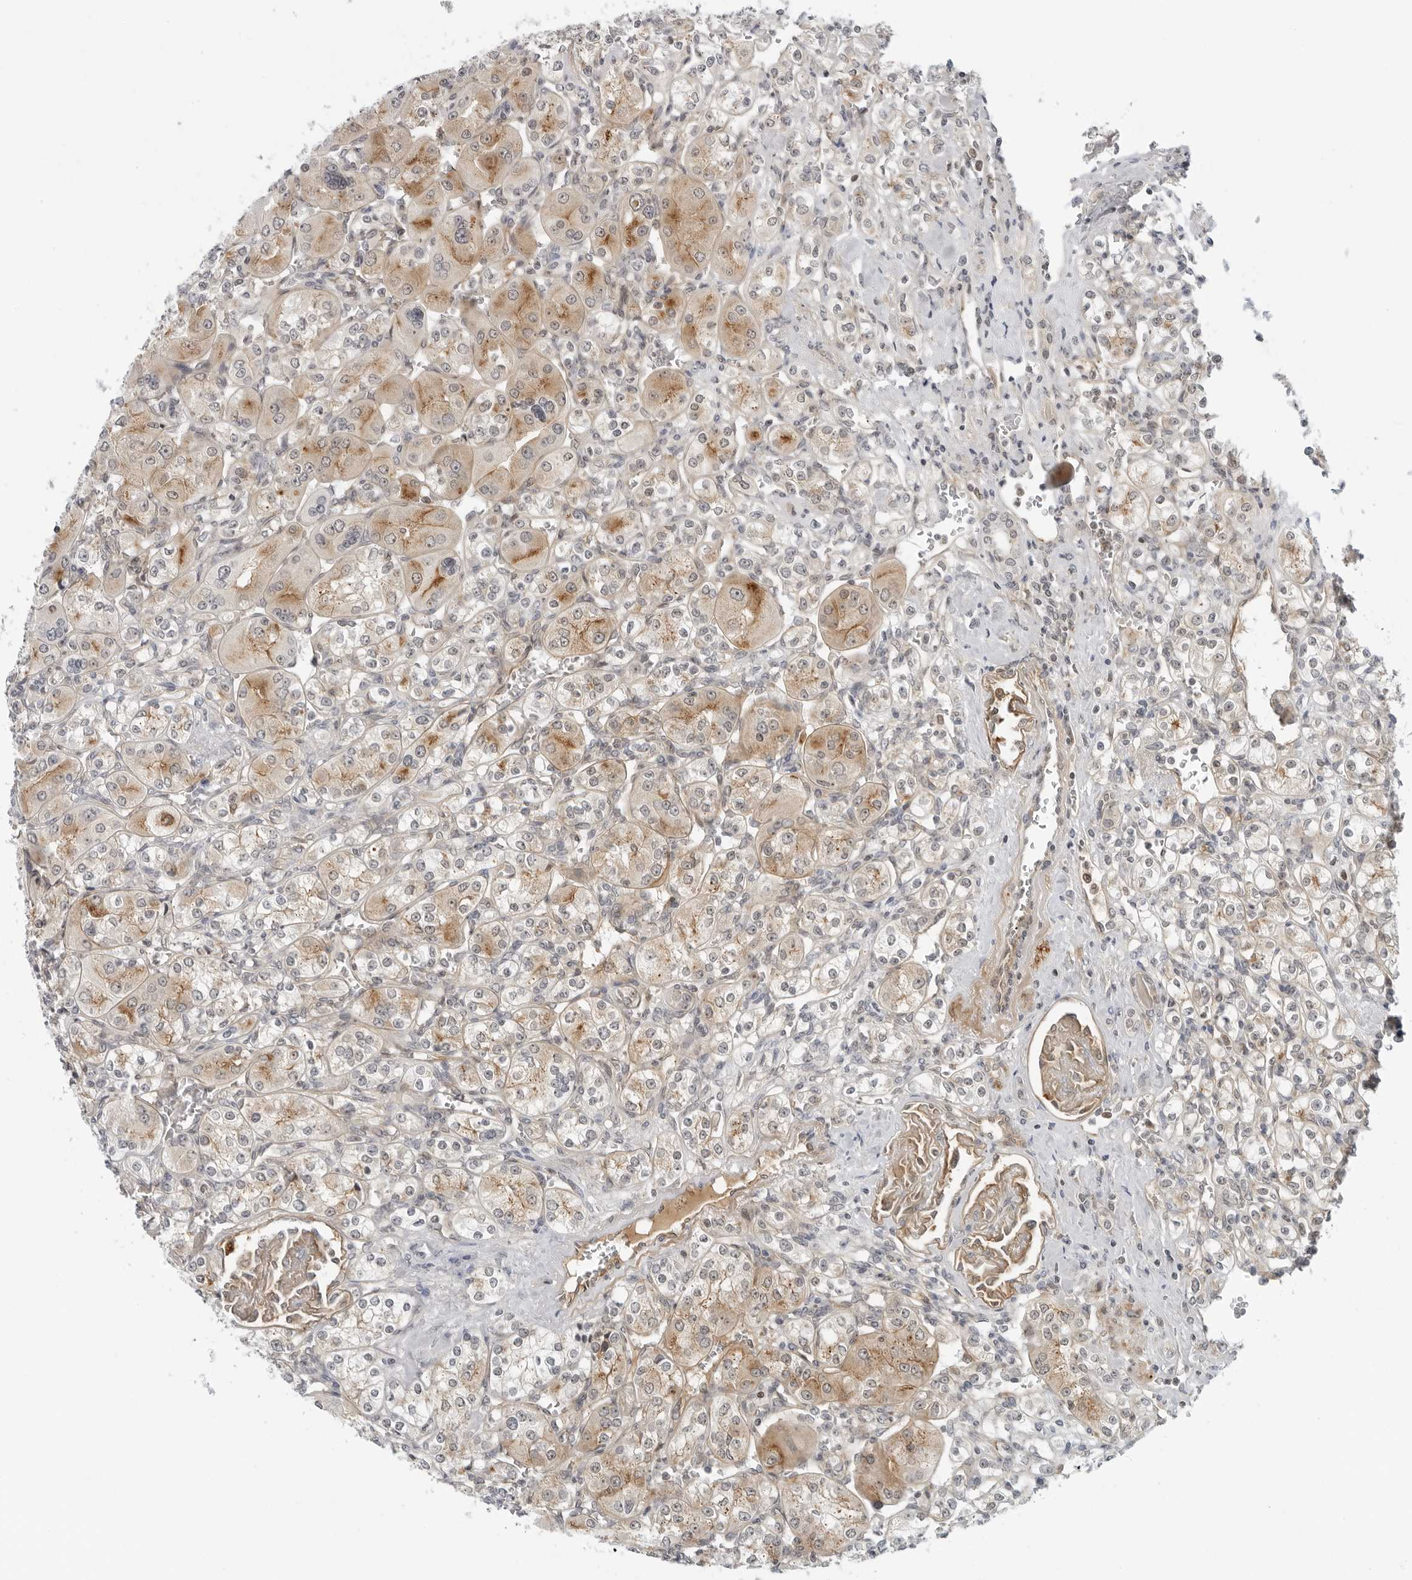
{"staining": {"intensity": "moderate", "quantity": "<25%", "location": "cytoplasmic/membranous"}, "tissue": "renal cancer", "cell_type": "Tumor cells", "image_type": "cancer", "snomed": [{"axis": "morphology", "description": "Adenocarcinoma, NOS"}, {"axis": "topography", "description": "Kidney"}], "caption": "Immunohistochemical staining of human adenocarcinoma (renal) reveals low levels of moderate cytoplasmic/membranous staining in approximately <25% of tumor cells.", "gene": "SUGCT", "patient": {"sex": "male", "age": 77}}